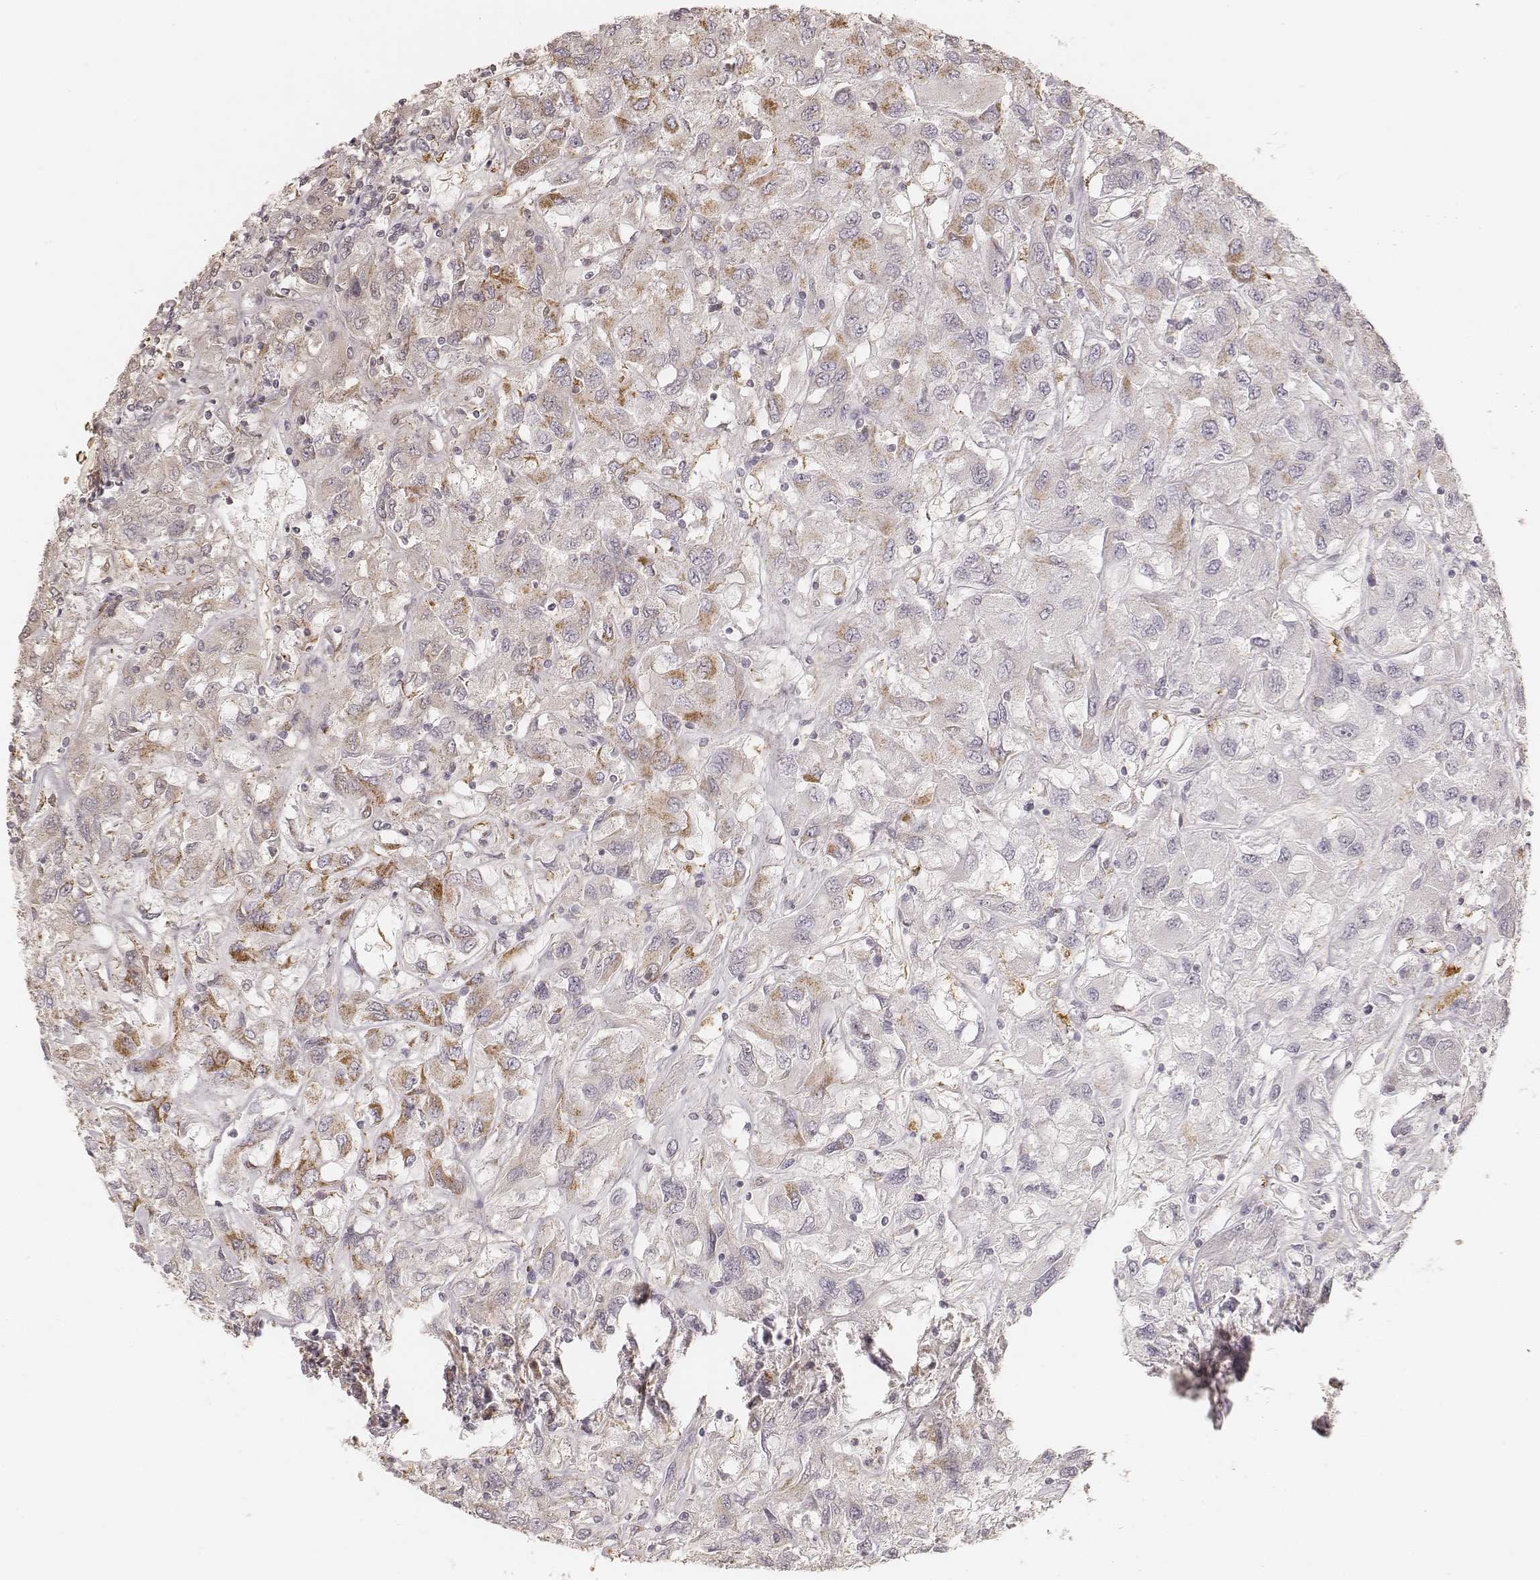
{"staining": {"intensity": "moderate", "quantity": "25%-75%", "location": "cytoplasmic/membranous"}, "tissue": "renal cancer", "cell_type": "Tumor cells", "image_type": "cancer", "snomed": [{"axis": "morphology", "description": "Adenocarcinoma, NOS"}, {"axis": "topography", "description": "Kidney"}], "caption": "Immunohistochemical staining of renal cancer (adenocarcinoma) exhibits medium levels of moderate cytoplasmic/membranous staining in approximately 25%-75% of tumor cells.", "gene": "CS", "patient": {"sex": "female", "age": 76}}